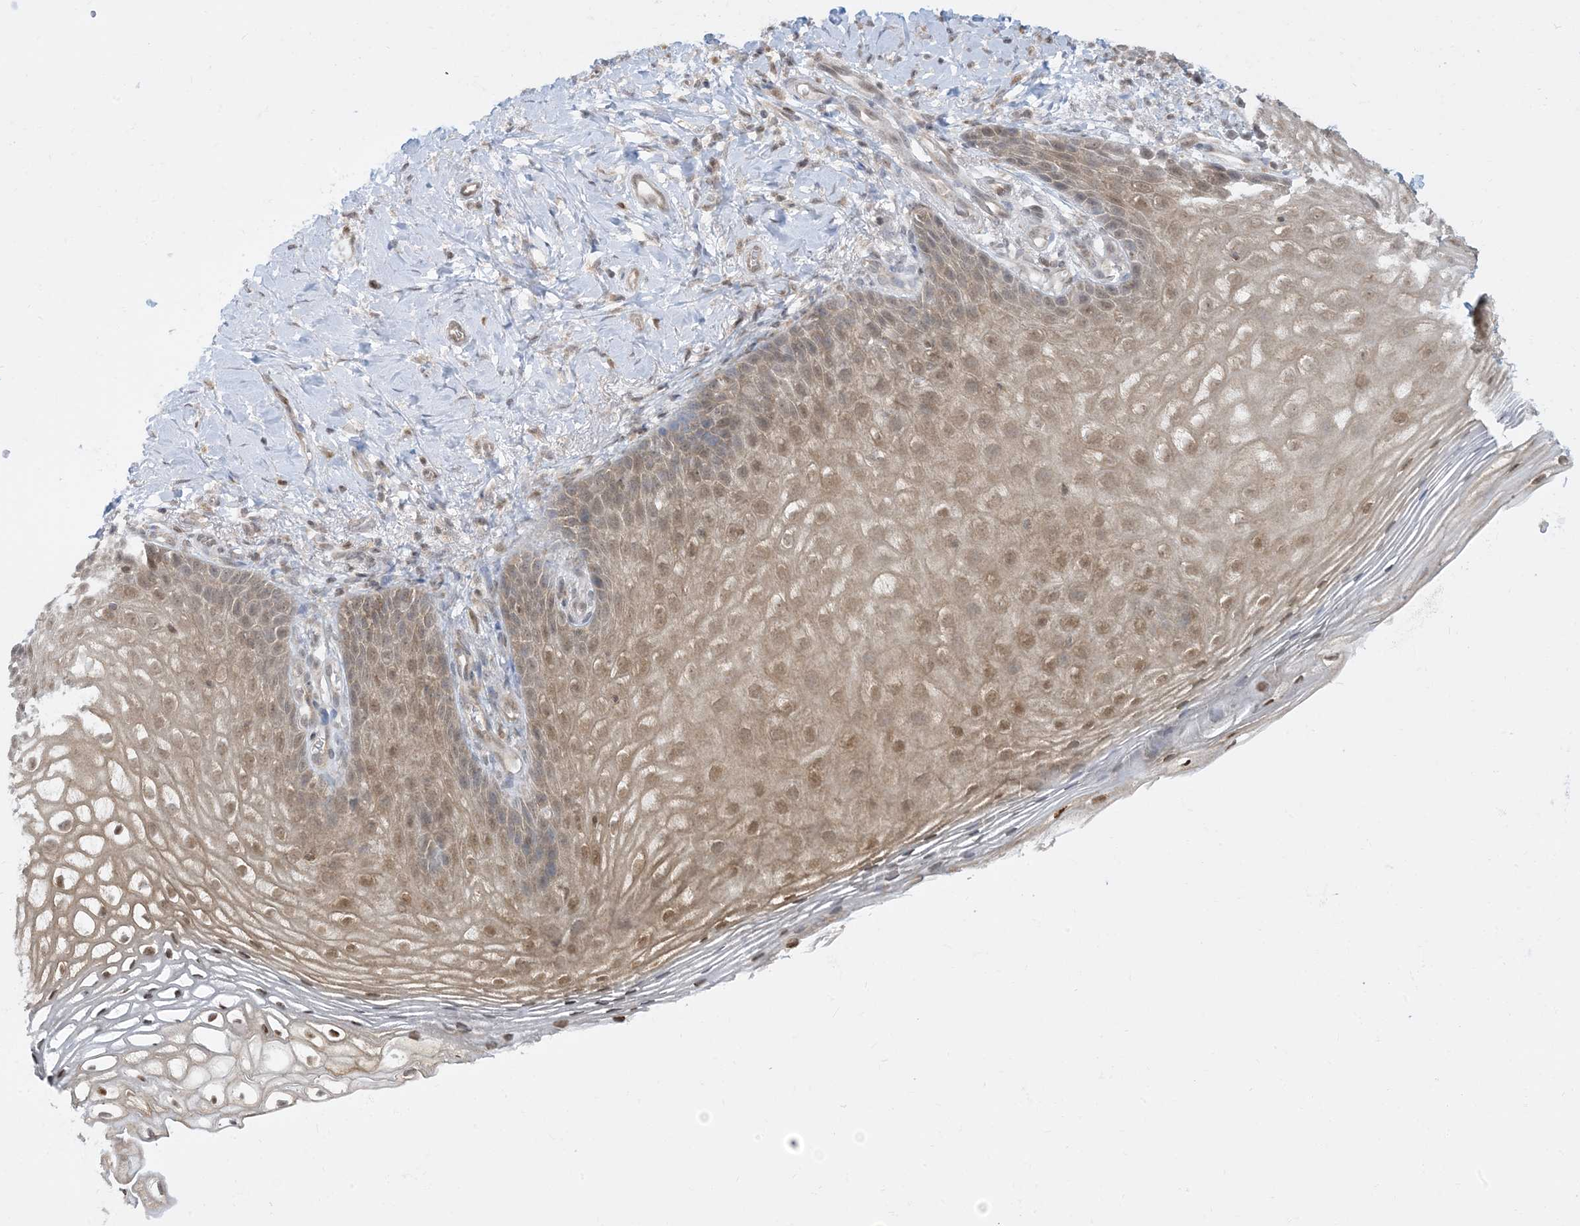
{"staining": {"intensity": "moderate", "quantity": ">75%", "location": "cytoplasmic/membranous,nuclear"}, "tissue": "vagina", "cell_type": "Squamous epithelial cells", "image_type": "normal", "snomed": [{"axis": "morphology", "description": "Normal tissue, NOS"}, {"axis": "topography", "description": "Vagina"}], "caption": "Normal vagina reveals moderate cytoplasmic/membranous,nuclear expression in about >75% of squamous epithelial cells, visualized by immunohistochemistry. The protein of interest is shown in brown color, while the nuclei are stained blue.", "gene": "CASP4", "patient": {"sex": "female", "age": 60}}